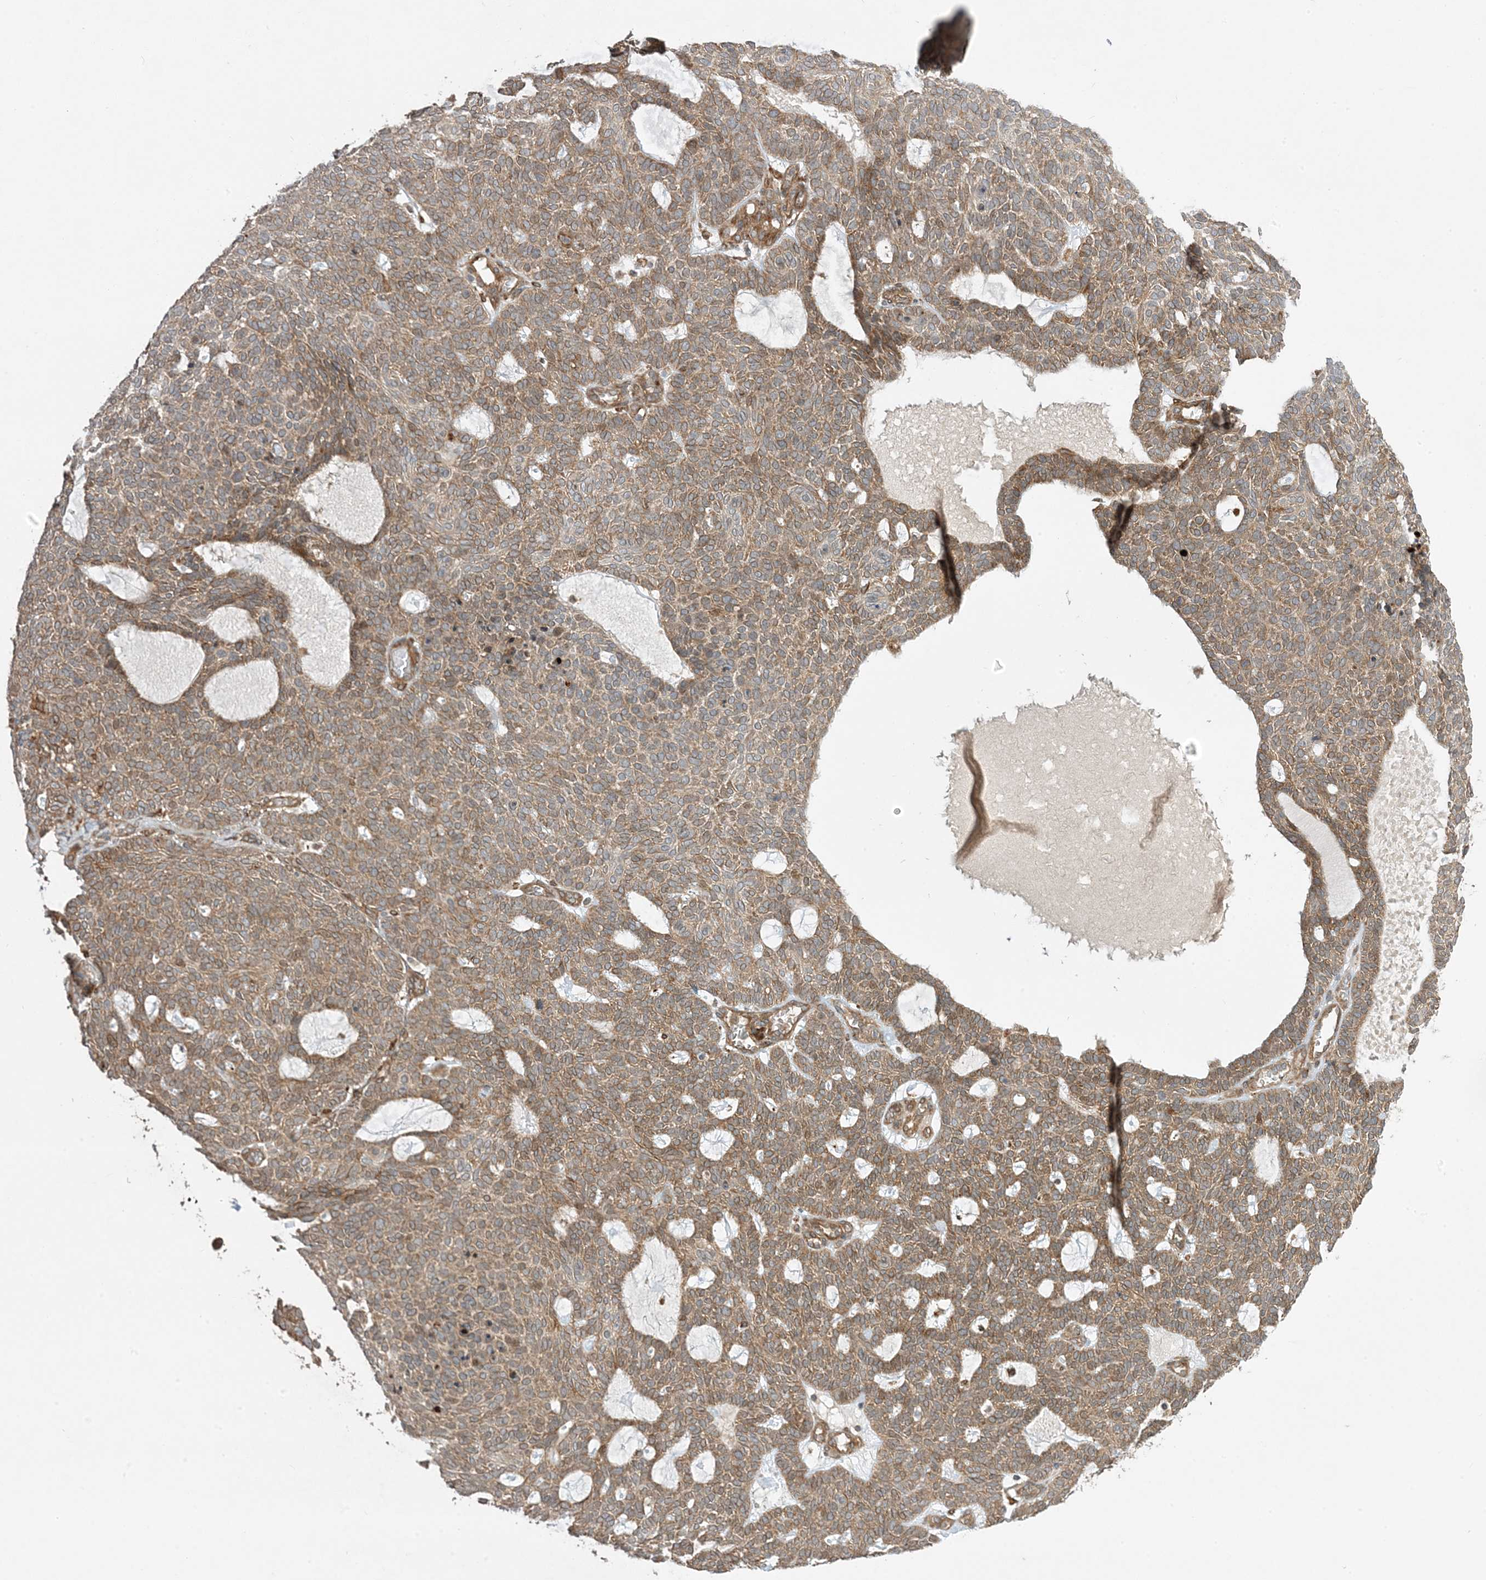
{"staining": {"intensity": "moderate", "quantity": ">75%", "location": "cytoplasmic/membranous"}, "tissue": "skin cancer", "cell_type": "Tumor cells", "image_type": "cancer", "snomed": [{"axis": "morphology", "description": "Squamous cell carcinoma, NOS"}, {"axis": "topography", "description": "Skin"}], "caption": "Immunohistochemical staining of skin cancer (squamous cell carcinoma) reveals moderate cytoplasmic/membranous protein positivity in approximately >75% of tumor cells.", "gene": "SCARF2", "patient": {"sex": "female", "age": 90}}